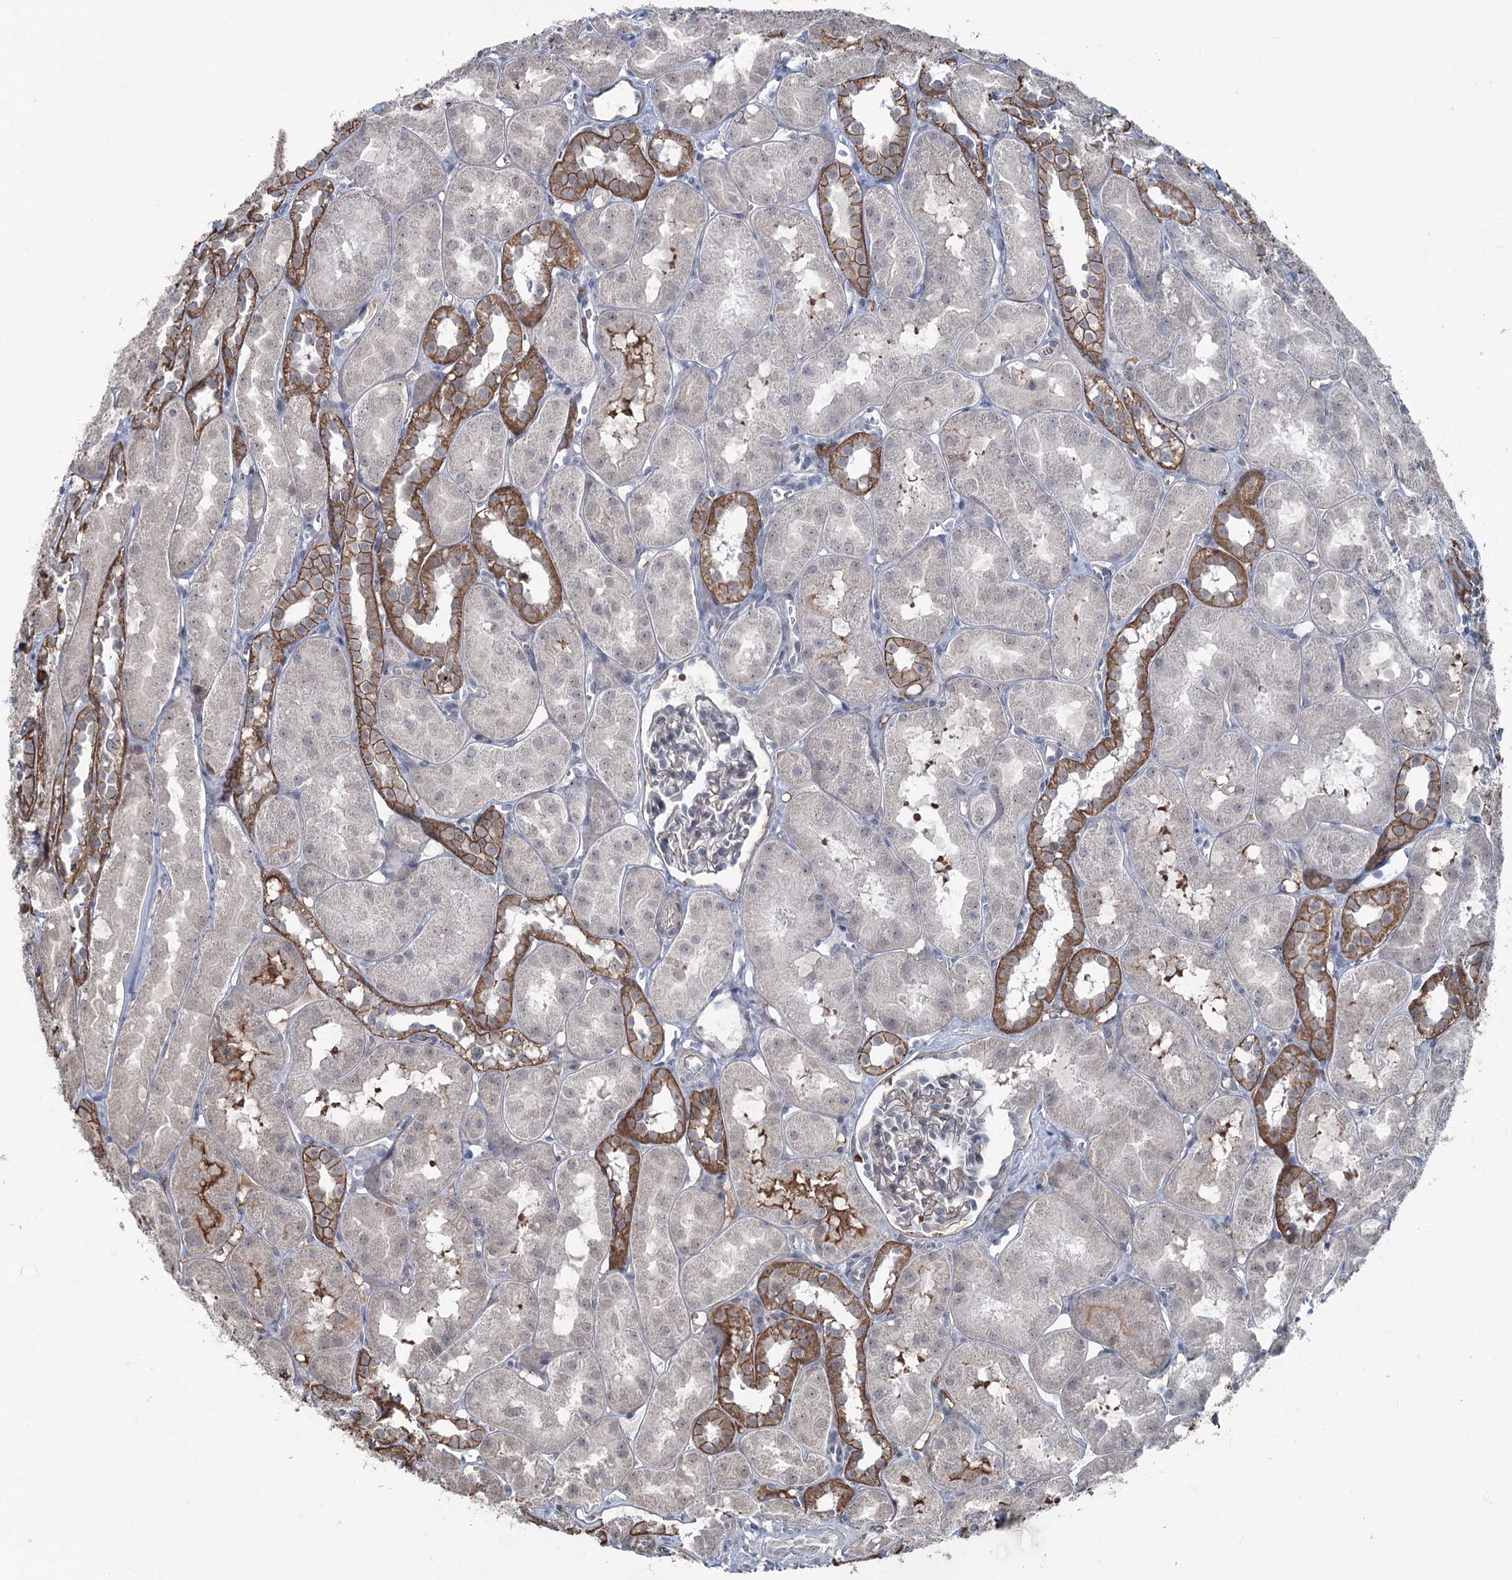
{"staining": {"intensity": "weak", "quantity": "25%-75%", "location": "cytoplasmic/membranous"}, "tissue": "kidney", "cell_type": "Cells in glomeruli", "image_type": "normal", "snomed": [{"axis": "morphology", "description": "Normal tissue, NOS"}, {"axis": "topography", "description": "Kidney"}, {"axis": "topography", "description": "Urinary bladder"}], "caption": "The photomicrograph demonstrates immunohistochemical staining of benign kidney. There is weak cytoplasmic/membranous positivity is seen in about 25%-75% of cells in glomeruli.", "gene": "FAM120B", "patient": {"sex": "male", "age": 16}}